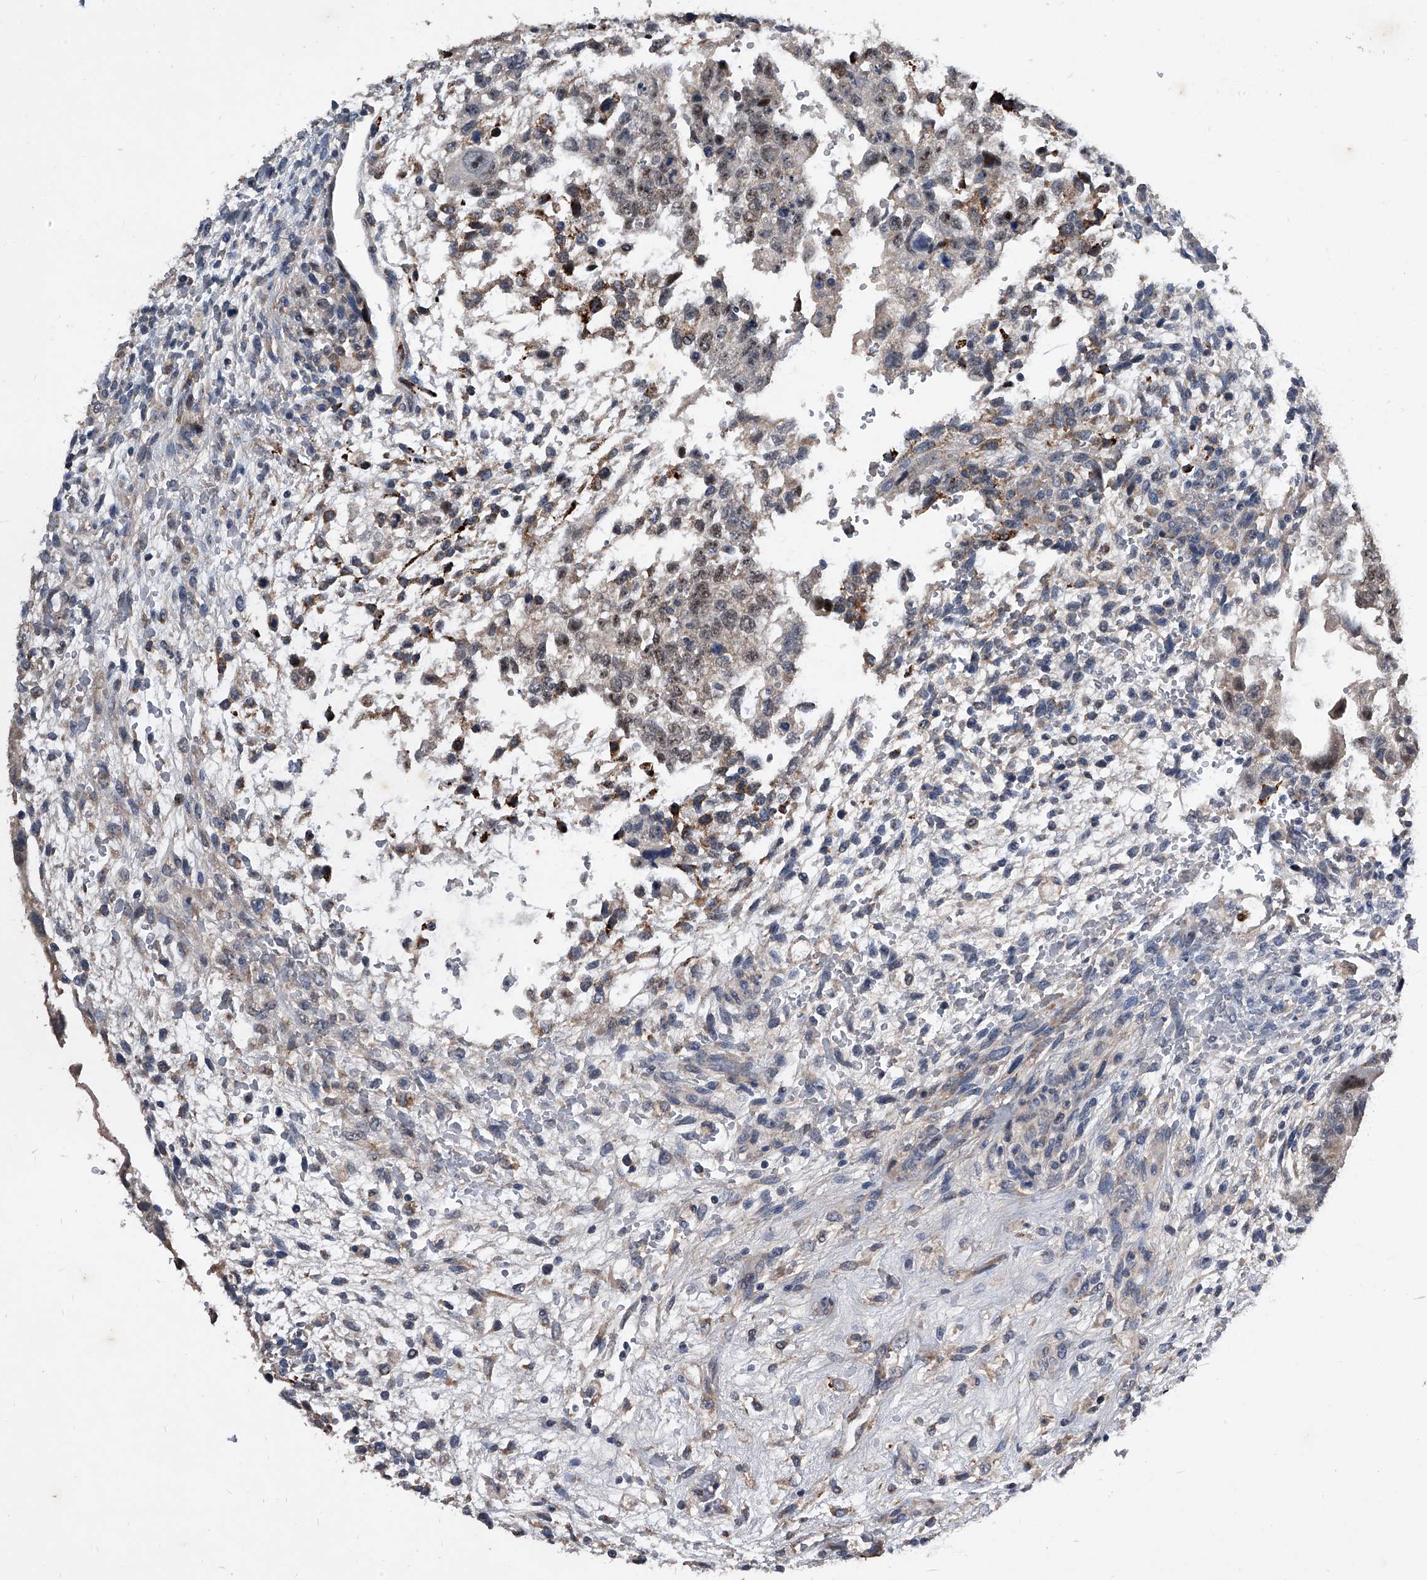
{"staining": {"intensity": "moderate", "quantity": ">75%", "location": "nuclear"}, "tissue": "testis cancer", "cell_type": "Tumor cells", "image_type": "cancer", "snomed": [{"axis": "morphology", "description": "Carcinoma, Embryonal, NOS"}, {"axis": "topography", "description": "Testis"}], "caption": "High-power microscopy captured an IHC photomicrograph of embryonal carcinoma (testis), revealing moderate nuclear staining in approximately >75% of tumor cells.", "gene": "PHACTR1", "patient": {"sex": "male", "age": 37}}